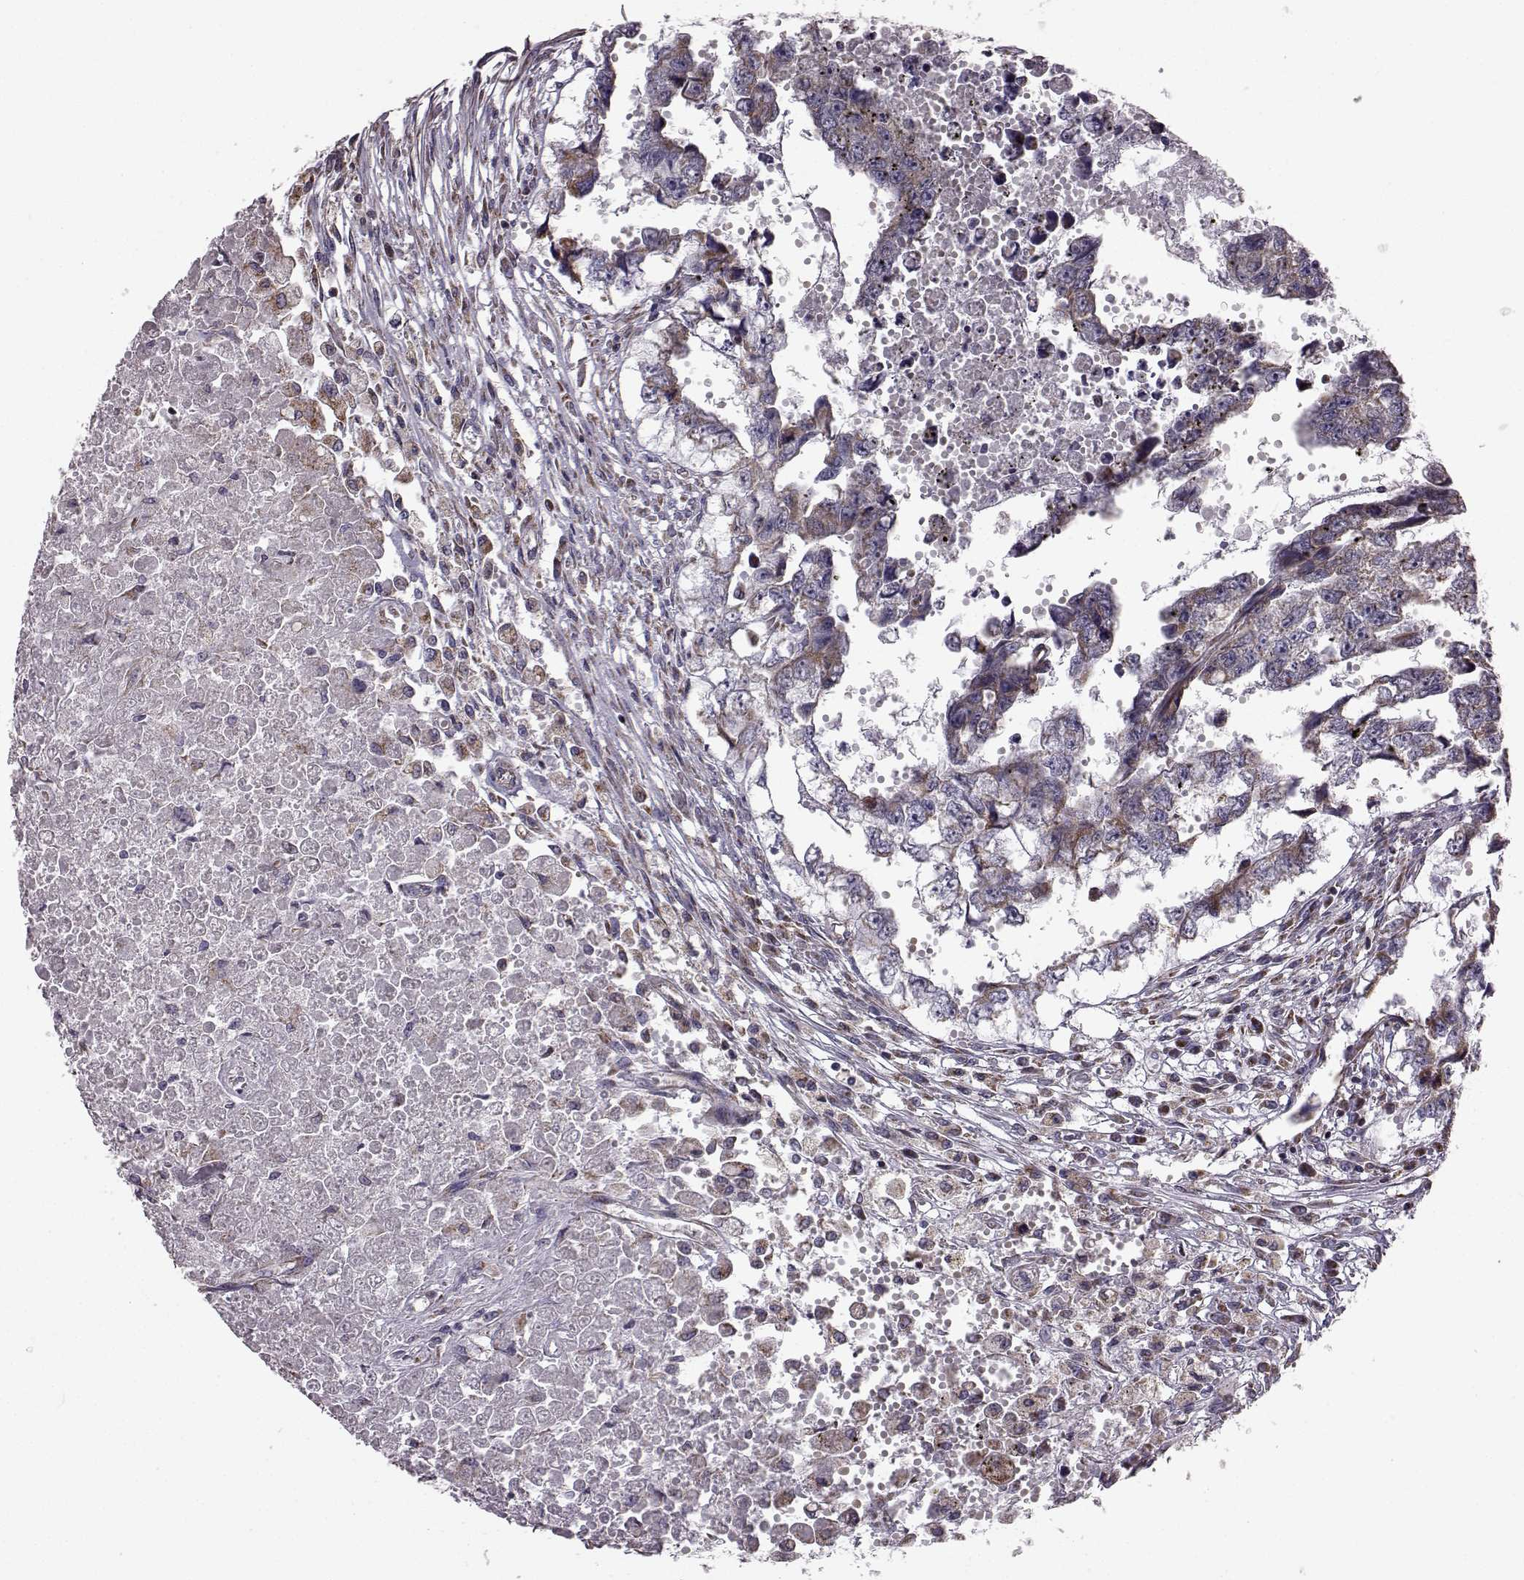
{"staining": {"intensity": "moderate", "quantity": "25%-75%", "location": "cytoplasmic/membranous"}, "tissue": "testis cancer", "cell_type": "Tumor cells", "image_type": "cancer", "snomed": [{"axis": "morphology", "description": "Carcinoma, Embryonal, NOS"}, {"axis": "morphology", "description": "Teratoma, malignant, NOS"}, {"axis": "topography", "description": "Testis"}], "caption": "Human testis cancer stained for a protein (brown) reveals moderate cytoplasmic/membranous positive staining in about 25%-75% of tumor cells.", "gene": "FAM8A1", "patient": {"sex": "male", "age": 44}}